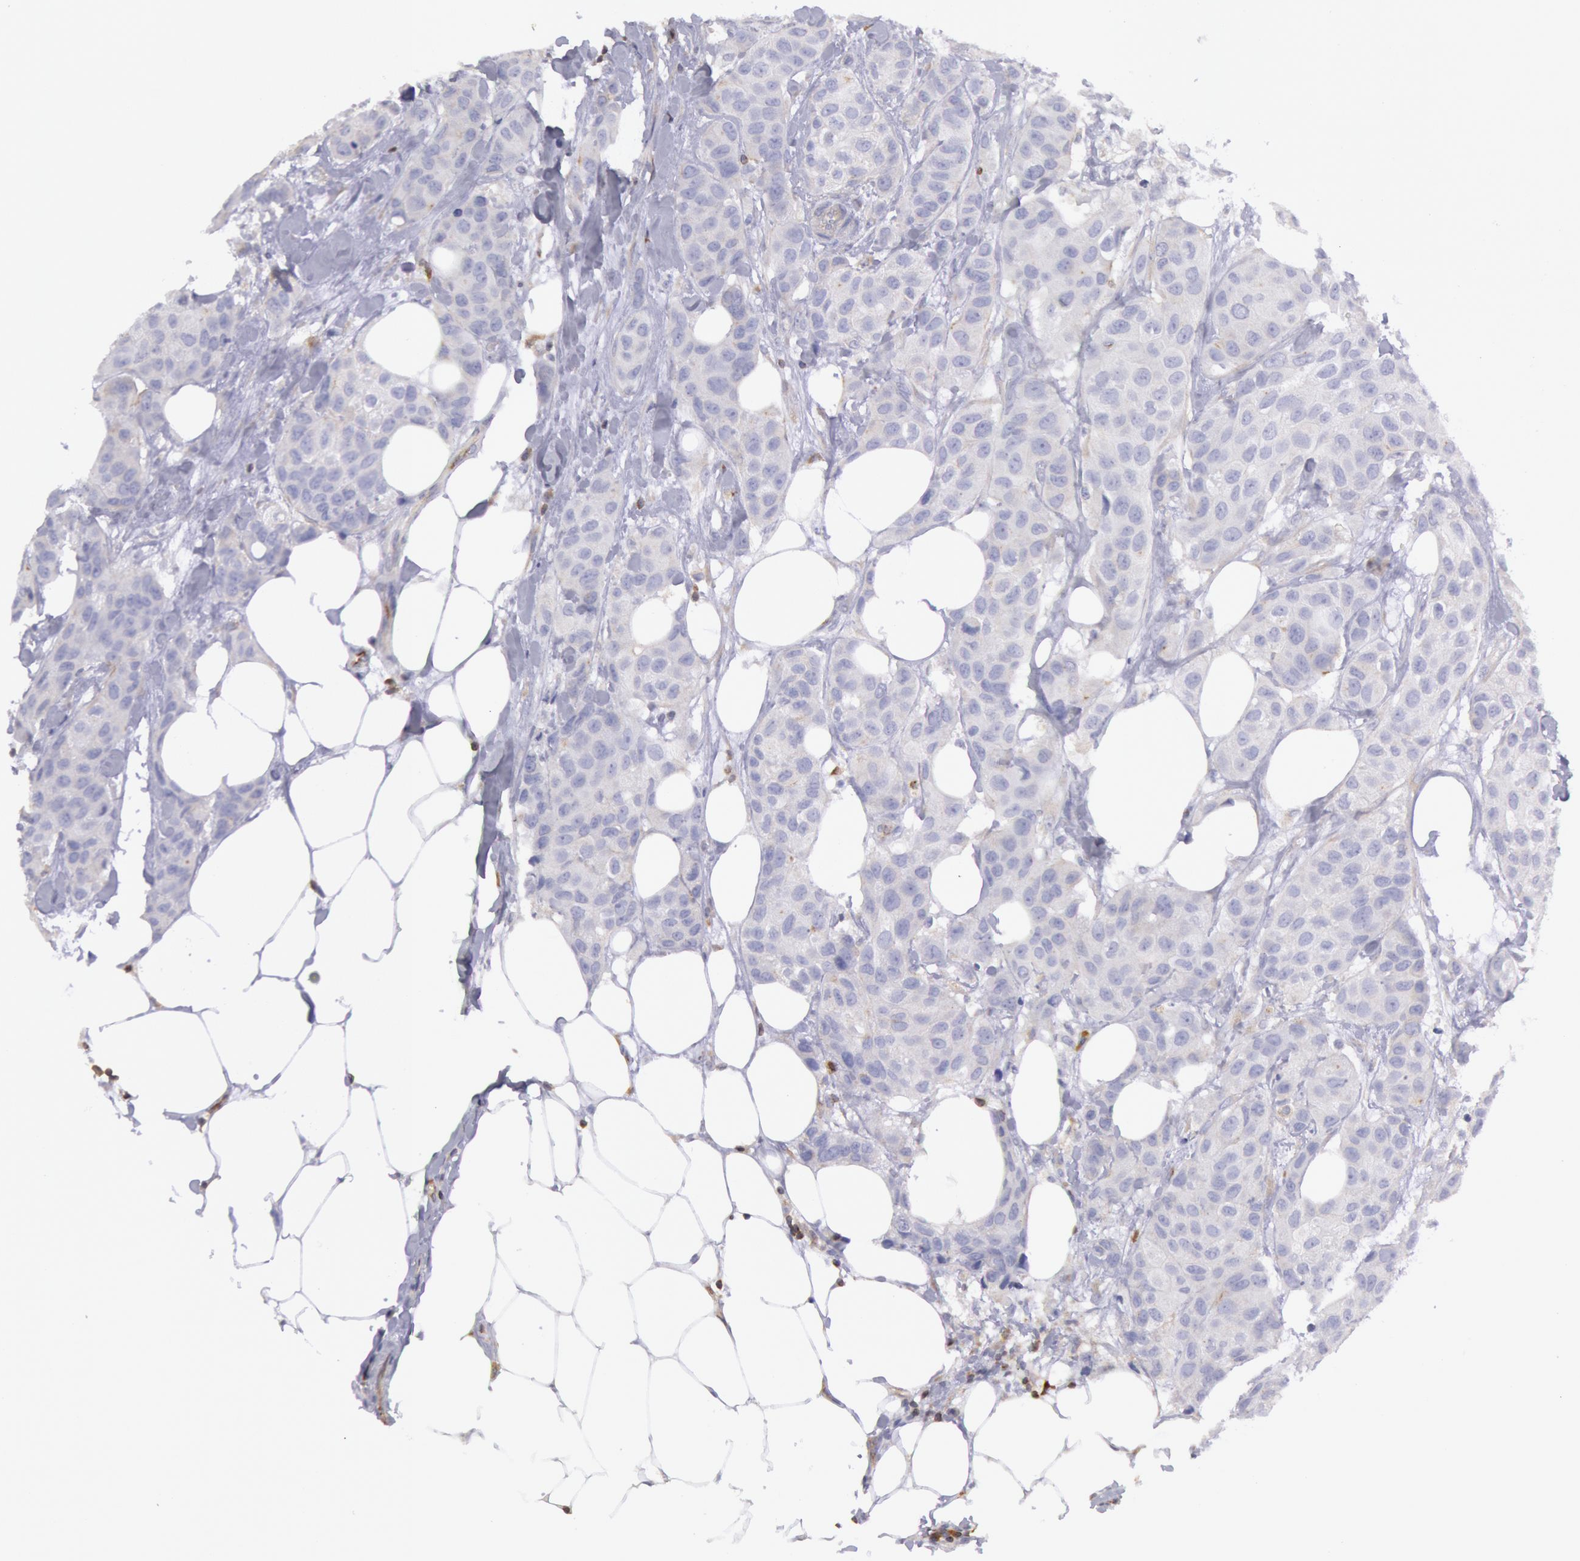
{"staining": {"intensity": "negative", "quantity": "none", "location": "none"}, "tissue": "breast cancer", "cell_type": "Tumor cells", "image_type": "cancer", "snomed": [{"axis": "morphology", "description": "Duct carcinoma"}, {"axis": "topography", "description": "Breast"}], "caption": "Immunohistochemical staining of human breast cancer (intraductal carcinoma) displays no significant expression in tumor cells.", "gene": "RAB27A", "patient": {"sex": "female", "age": 68}}